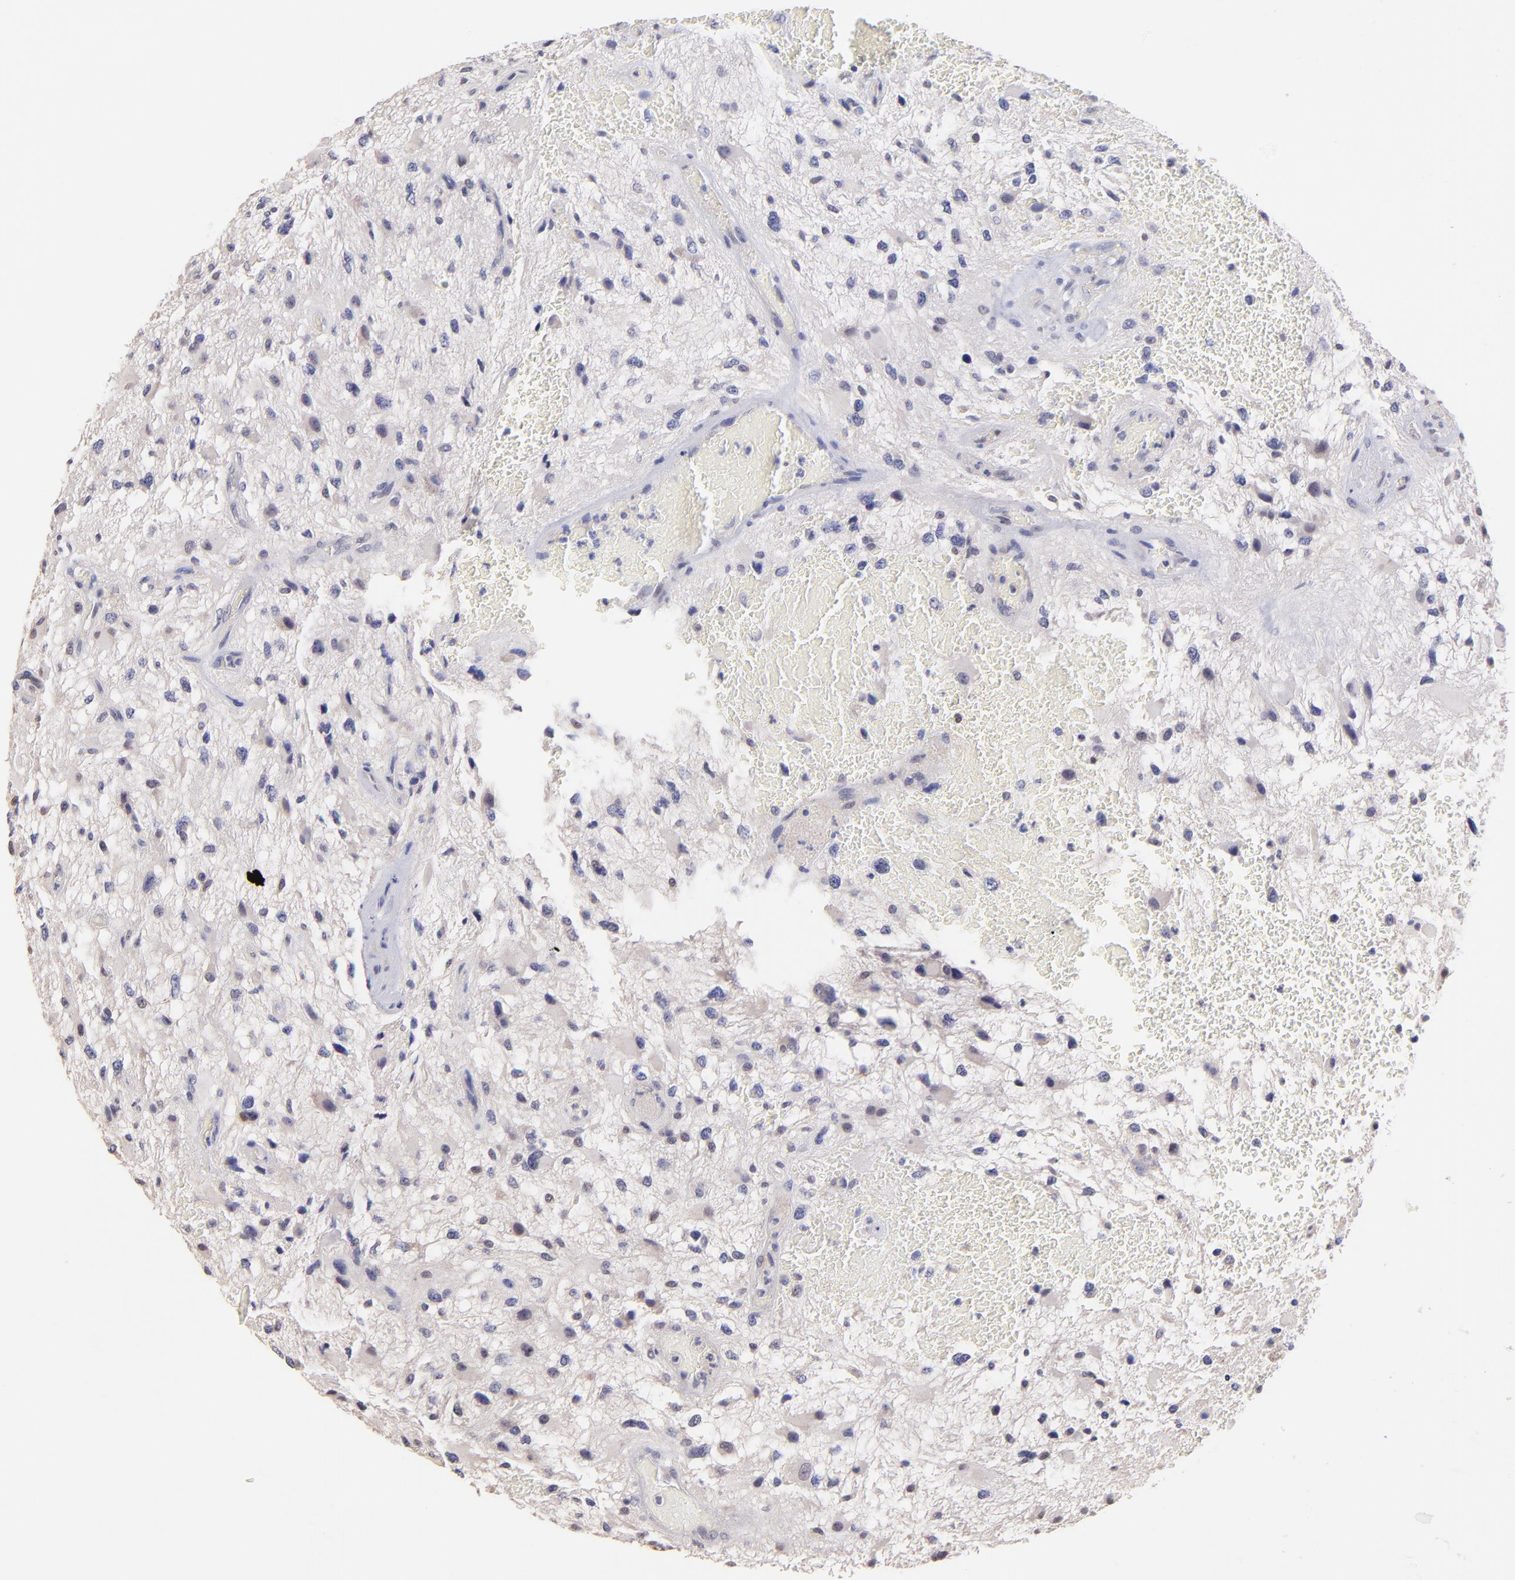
{"staining": {"intensity": "negative", "quantity": "none", "location": "none"}, "tissue": "glioma", "cell_type": "Tumor cells", "image_type": "cancer", "snomed": [{"axis": "morphology", "description": "Glioma, malignant, High grade"}, {"axis": "topography", "description": "Brain"}], "caption": "Immunohistochemistry image of human malignant high-grade glioma stained for a protein (brown), which exhibits no positivity in tumor cells.", "gene": "KLF4", "patient": {"sex": "female", "age": 60}}